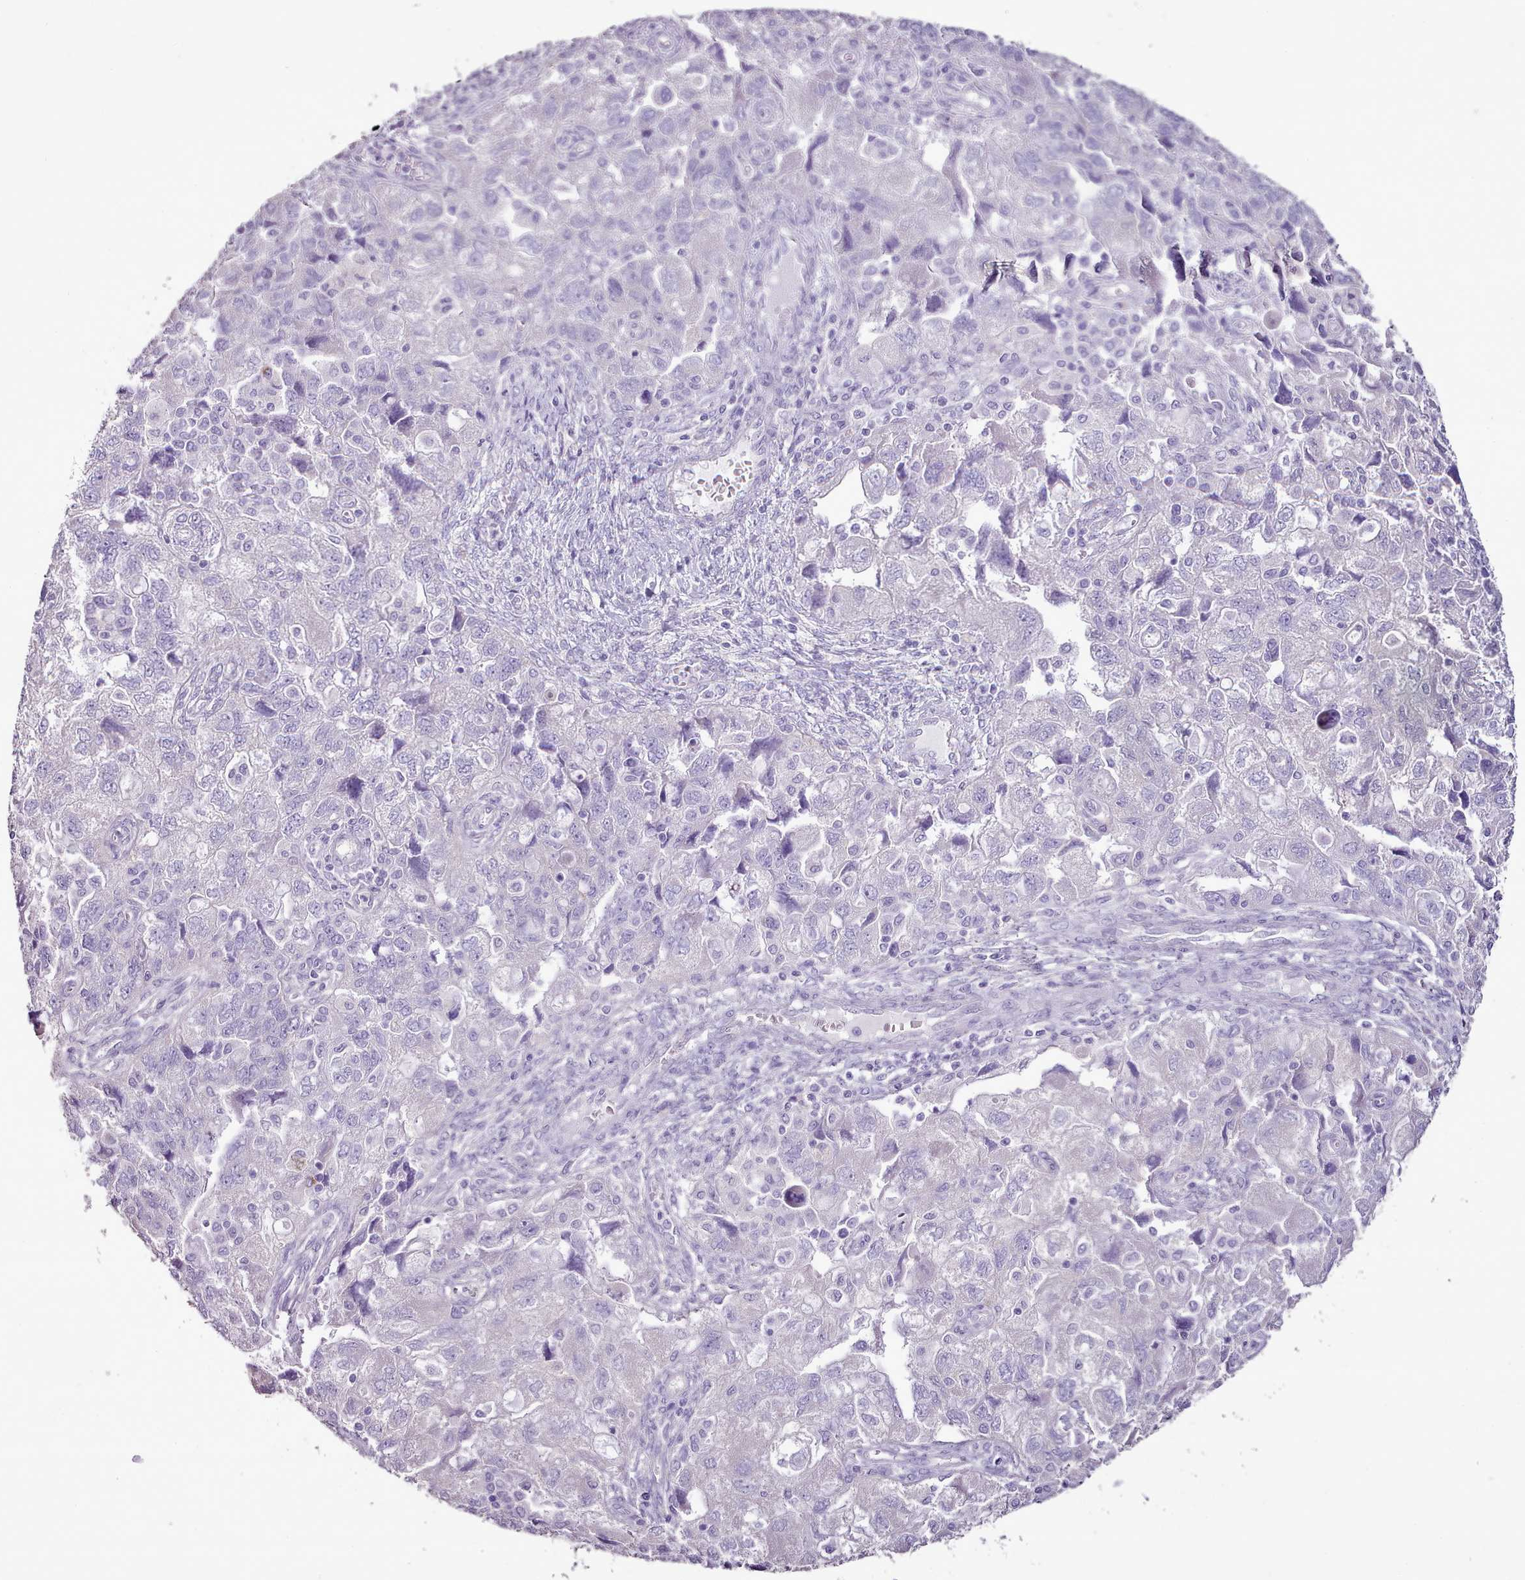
{"staining": {"intensity": "negative", "quantity": "none", "location": "none"}, "tissue": "ovarian cancer", "cell_type": "Tumor cells", "image_type": "cancer", "snomed": [{"axis": "morphology", "description": "Carcinoma, NOS"}, {"axis": "morphology", "description": "Cystadenocarcinoma, serous, NOS"}, {"axis": "topography", "description": "Ovary"}], "caption": "There is no significant positivity in tumor cells of ovarian cancer (carcinoma).", "gene": "BLOC1S2", "patient": {"sex": "female", "age": 69}}